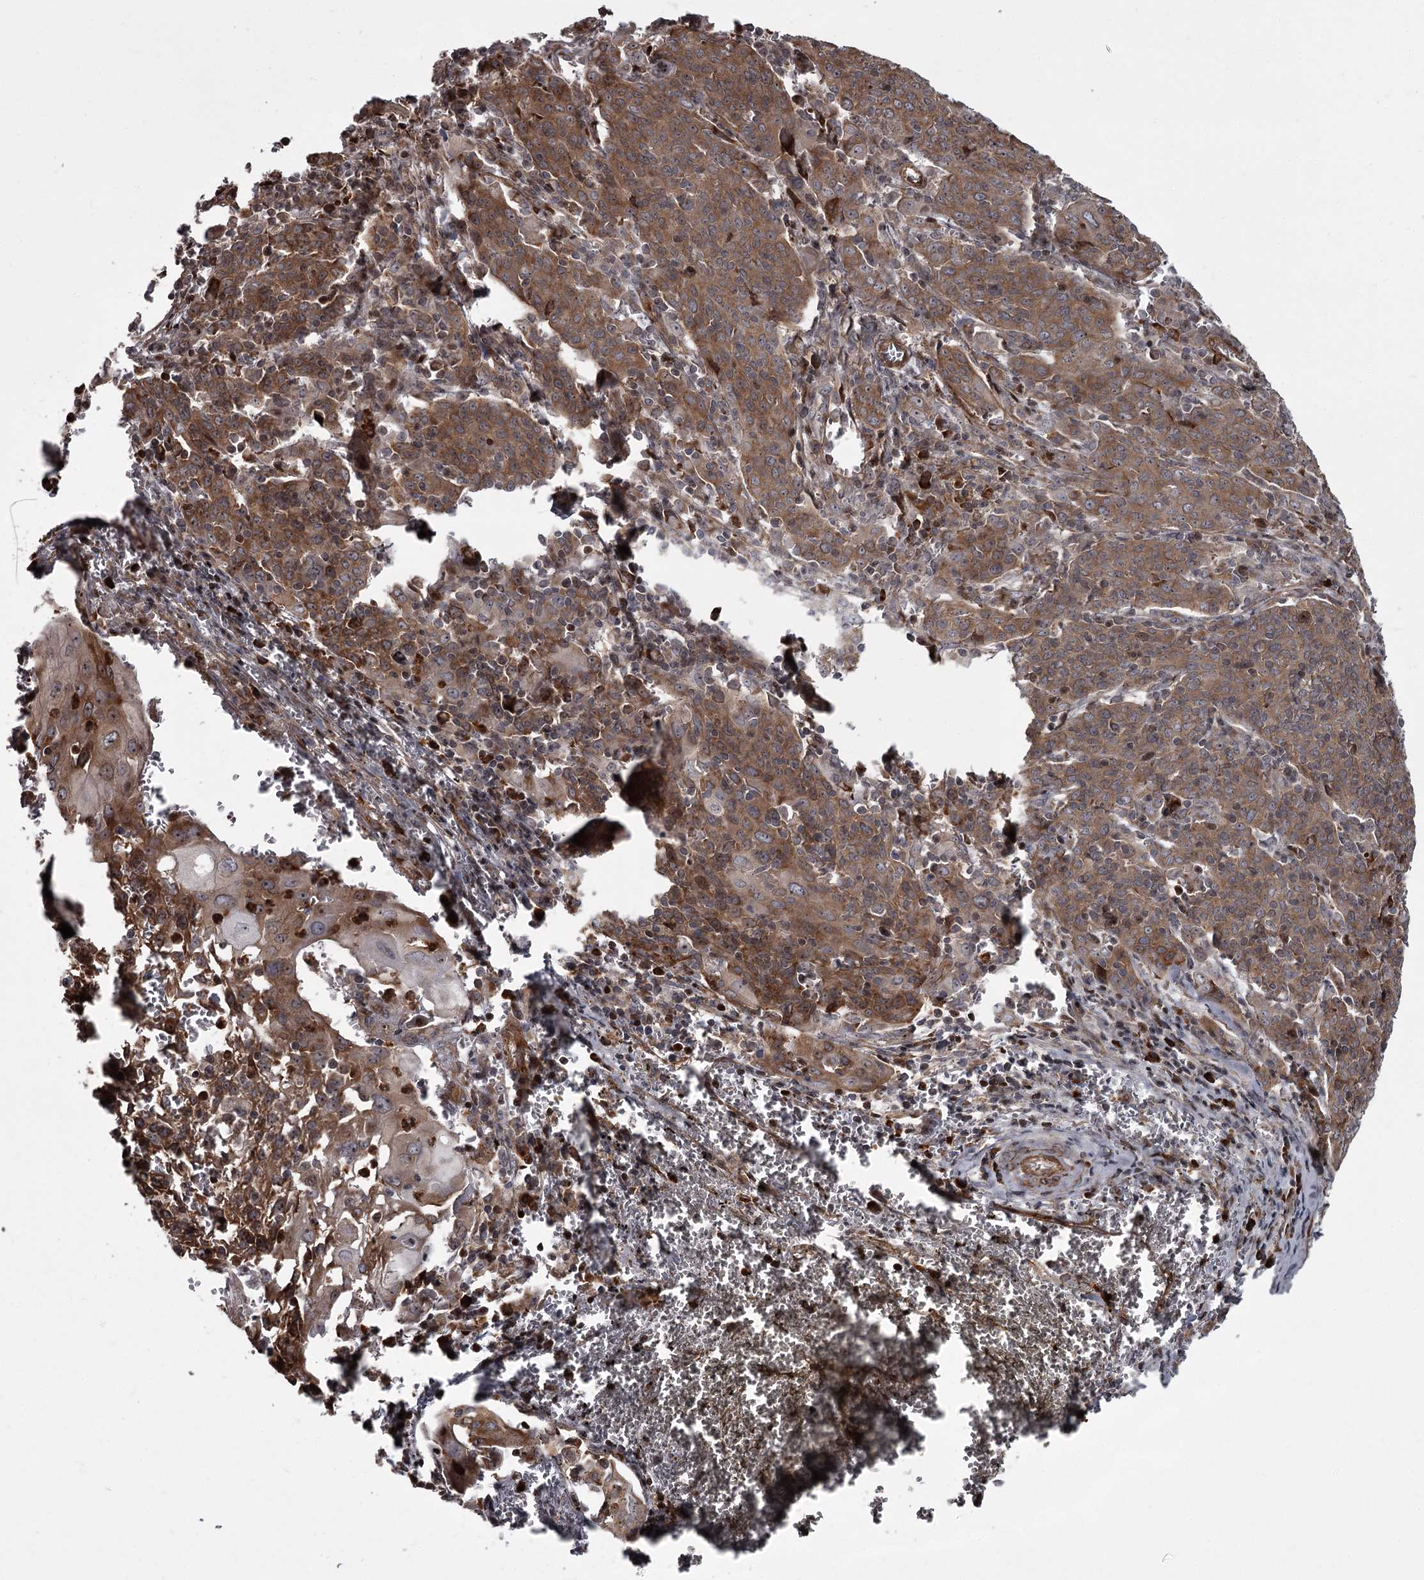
{"staining": {"intensity": "moderate", "quantity": ">75%", "location": "cytoplasmic/membranous"}, "tissue": "cervical cancer", "cell_type": "Tumor cells", "image_type": "cancer", "snomed": [{"axis": "morphology", "description": "Squamous cell carcinoma, NOS"}, {"axis": "topography", "description": "Cervix"}], "caption": "Protein expression analysis of cervical squamous cell carcinoma displays moderate cytoplasmic/membranous staining in about >75% of tumor cells. The protein of interest is stained brown, and the nuclei are stained in blue (DAB IHC with brightfield microscopy, high magnification).", "gene": "THAP9", "patient": {"sex": "female", "age": 67}}